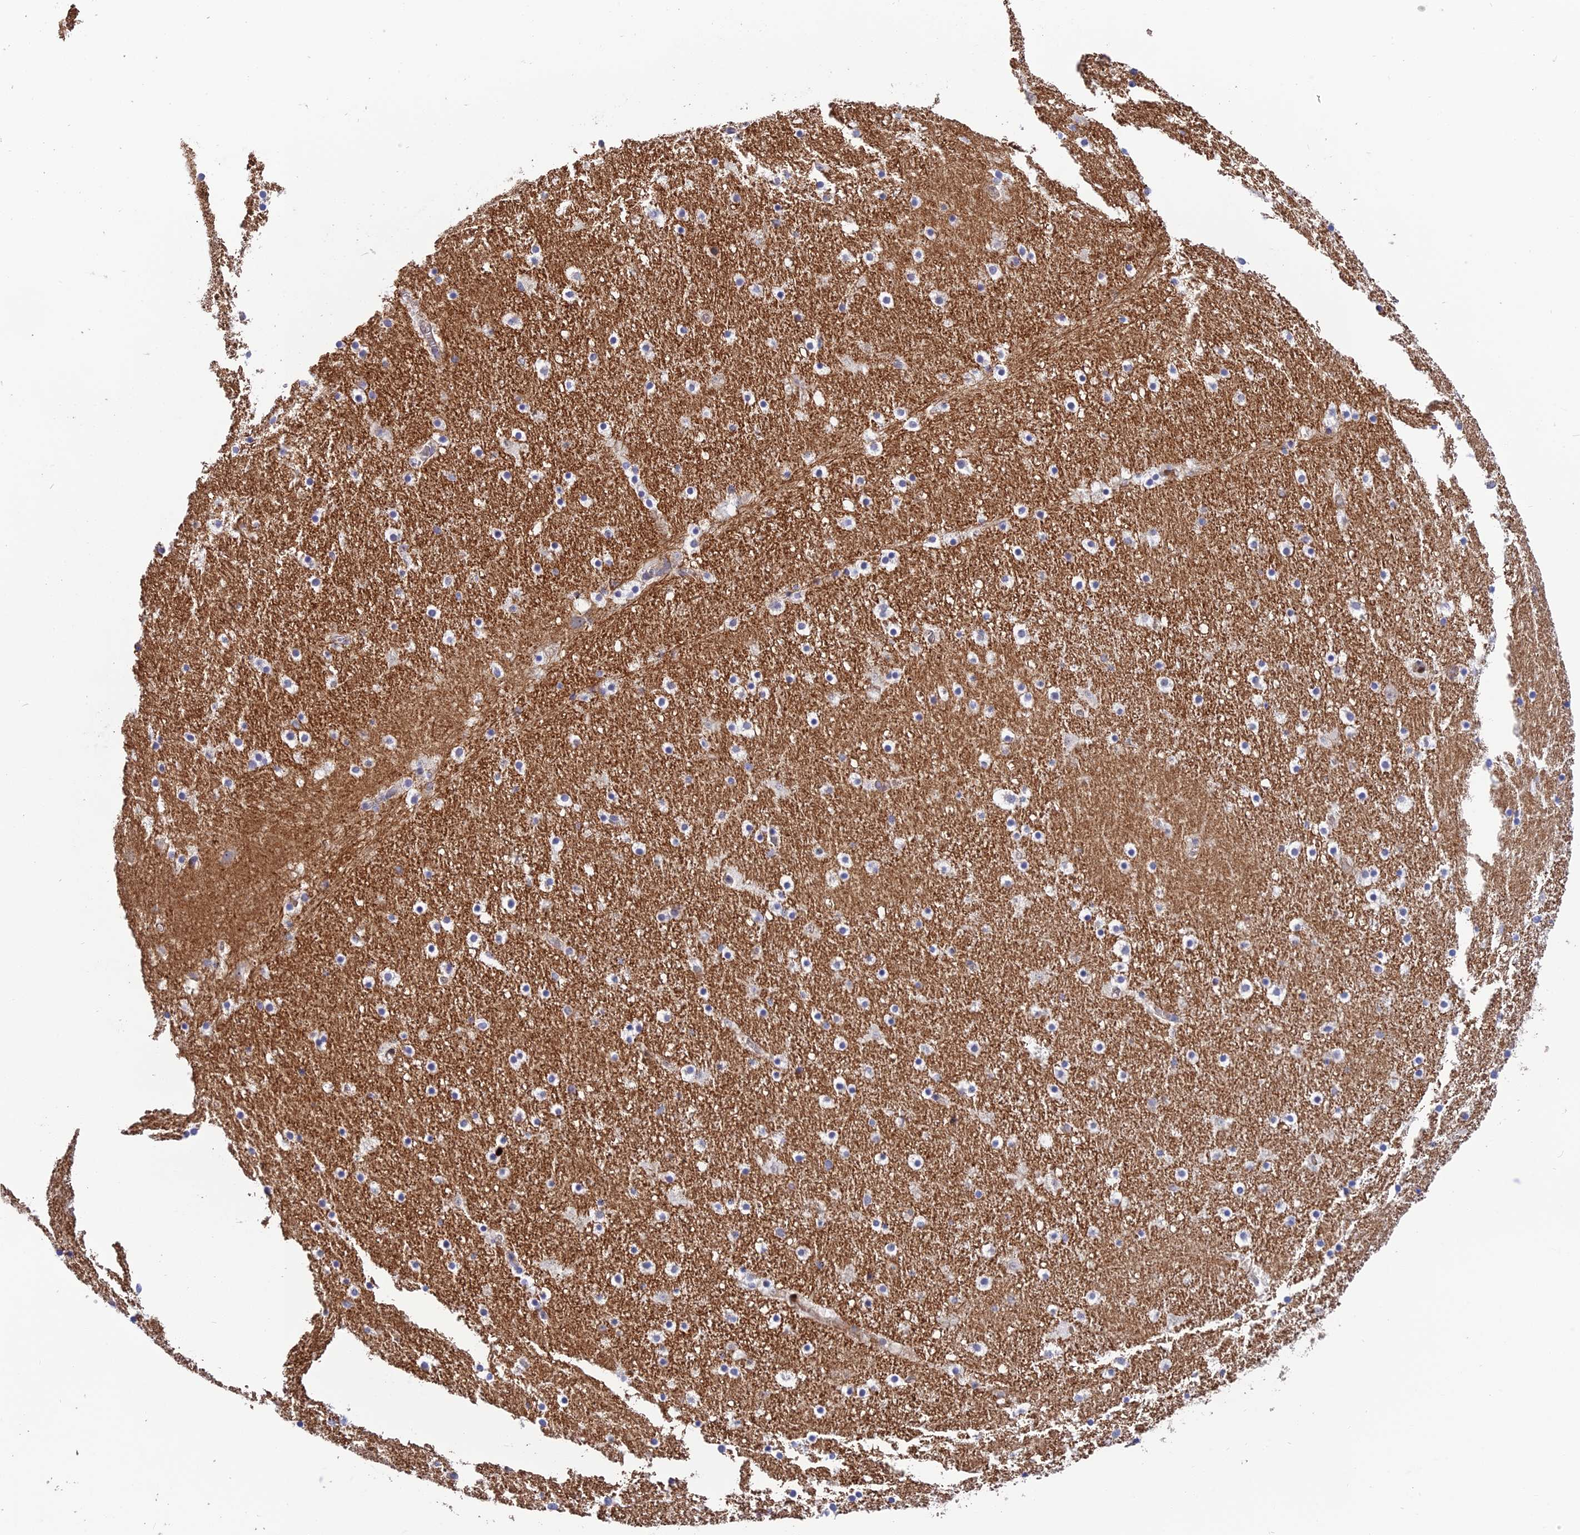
{"staining": {"intensity": "negative", "quantity": "none", "location": "none"}, "tissue": "caudate", "cell_type": "Glial cells", "image_type": "normal", "snomed": [{"axis": "morphology", "description": "Normal tissue, NOS"}, {"axis": "topography", "description": "Lateral ventricle wall"}], "caption": "The immunohistochemistry (IHC) image has no significant staining in glial cells of caudate.", "gene": "CPSF4L", "patient": {"sex": "male", "age": 45}}